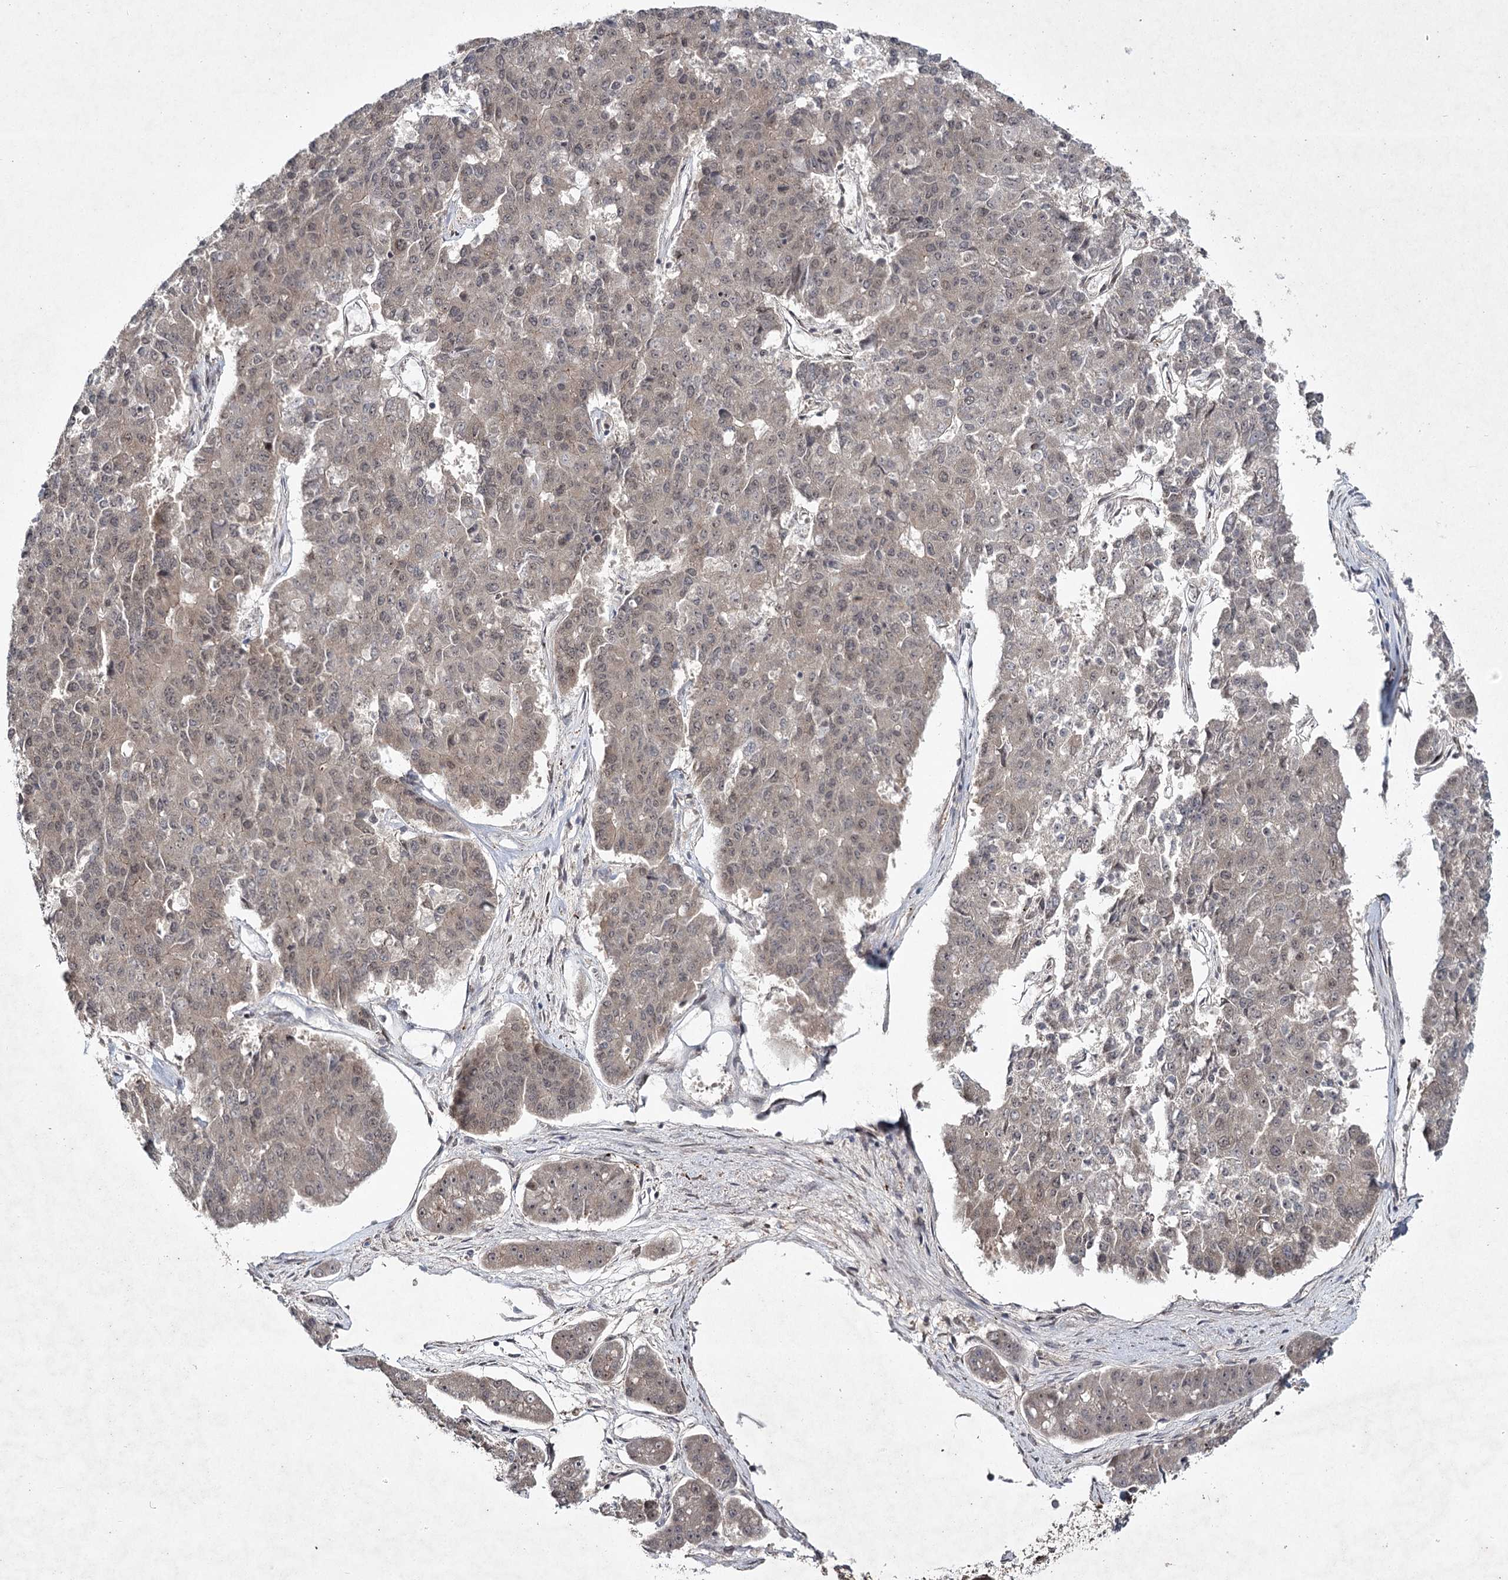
{"staining": {"intensity": "moderate", "quantity": "25%-75%", "location": "cytoplasmic/membranous,nuclear"}, "tissue": "pancreatic cancer", "cell_type": "Tumor cells", "image_type": "cancer", "snomed": [{"axis": "morphology", "description": "Adenocarcinoma, NOS"}, {"axis": "topography", "description": "Pancreas"}], "caption": "About 25%-75% of tumor cells in human pancreatic cancer show moderate cytoplasmic/membranous and nuclear protein expression as visualized by brown immunohistochemical staining.", "gene": "DCUN1D4", "patient": {"sex": "male", "age": 50}}